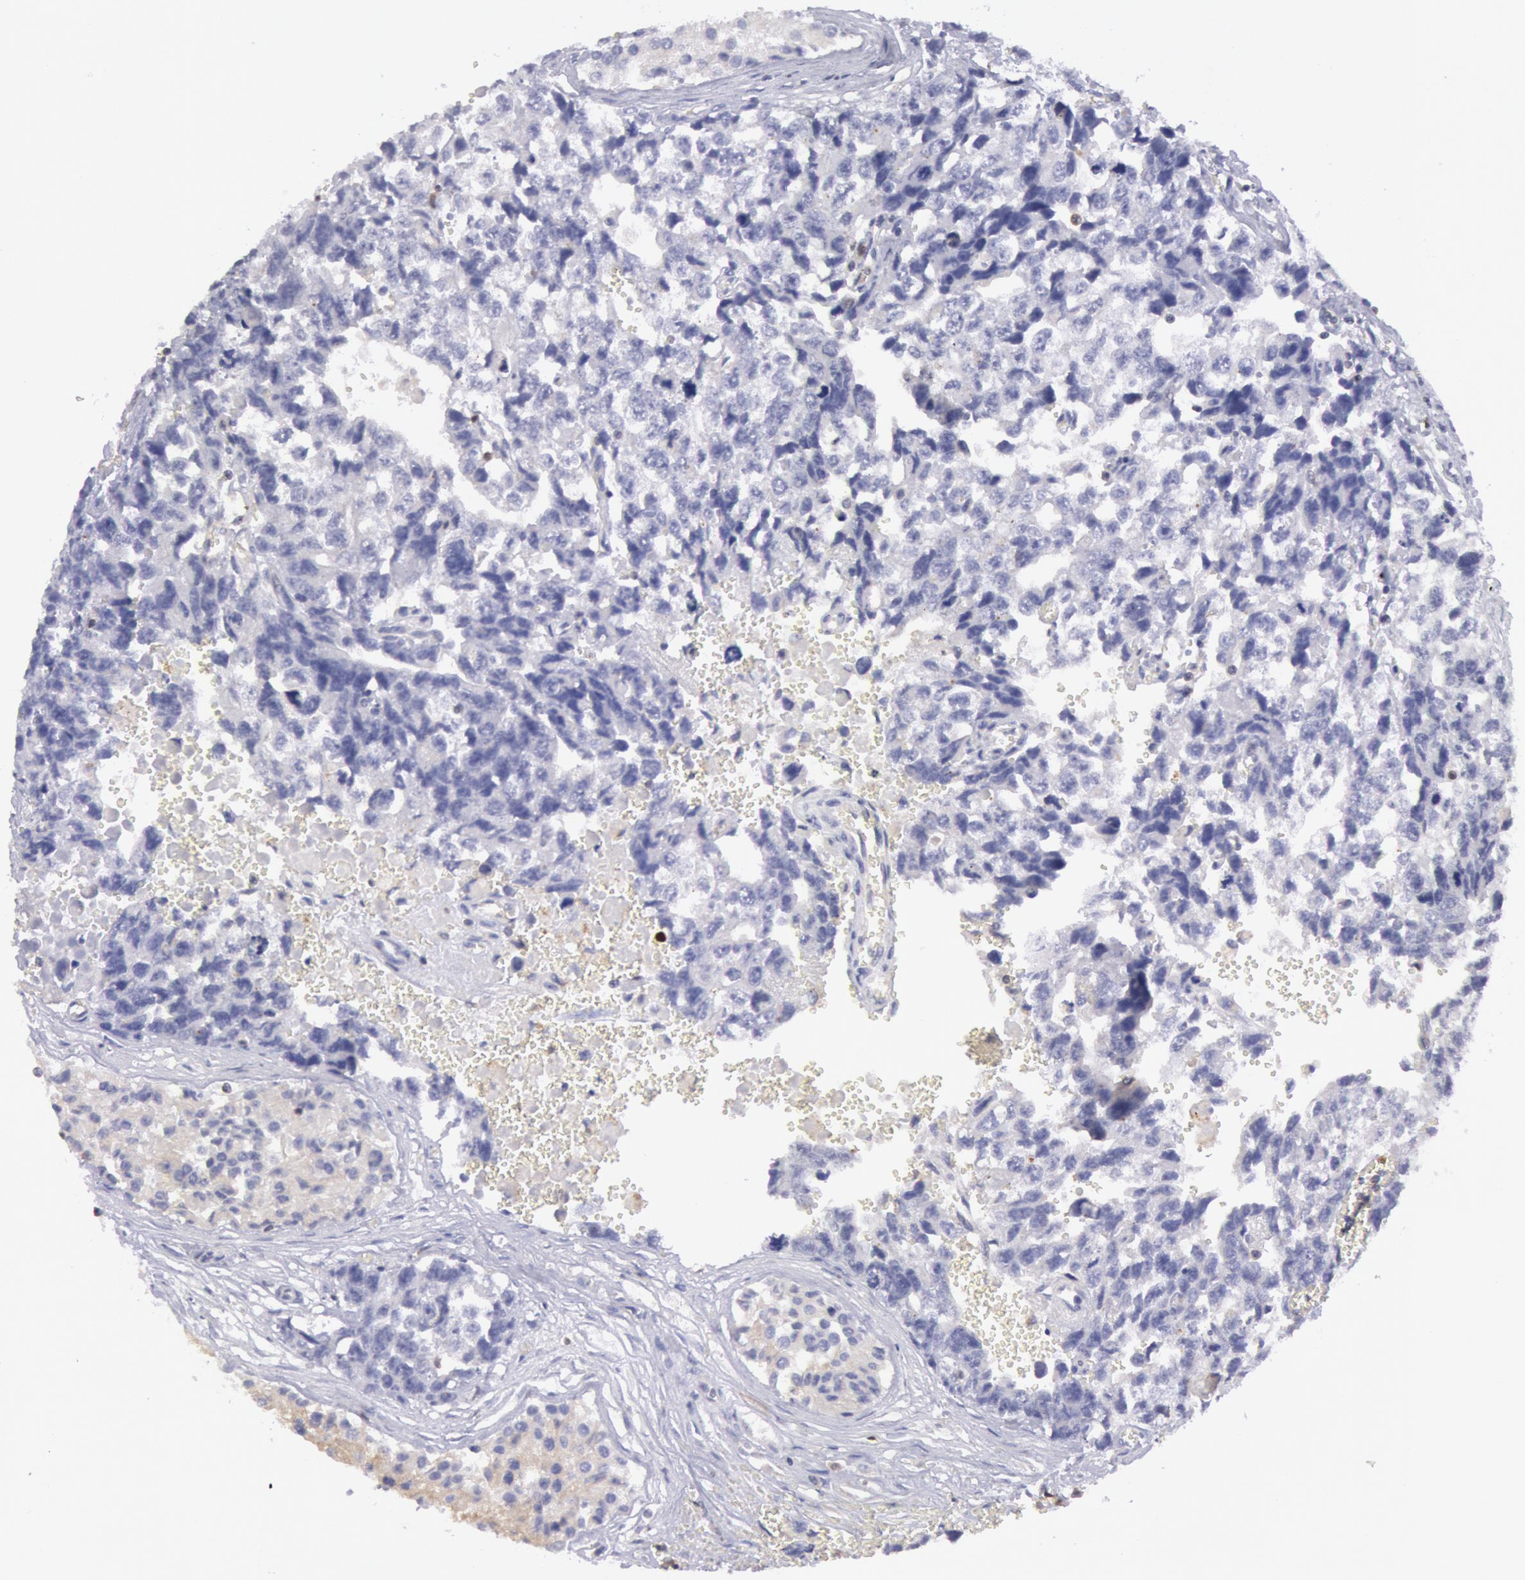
{"staining": {"intensity": "negative", "quantity": "none", "location": "none"}, "tissue": "testis cancer", "cell_type": "Tumor cells", "image_type": "cancer", "snomed": [{"axis": "morphology", "description": "Carcinoma, Embryonal, NOS"}, {"axis": "topography", "description": "Testis"}], "caption": "The immunohistochemistry image has no significant staining in tumor cells of embryonal carcinoma (testis) tissue.", "gene": "RAB27A", "patient": {"sex": "male", "age": 31}}